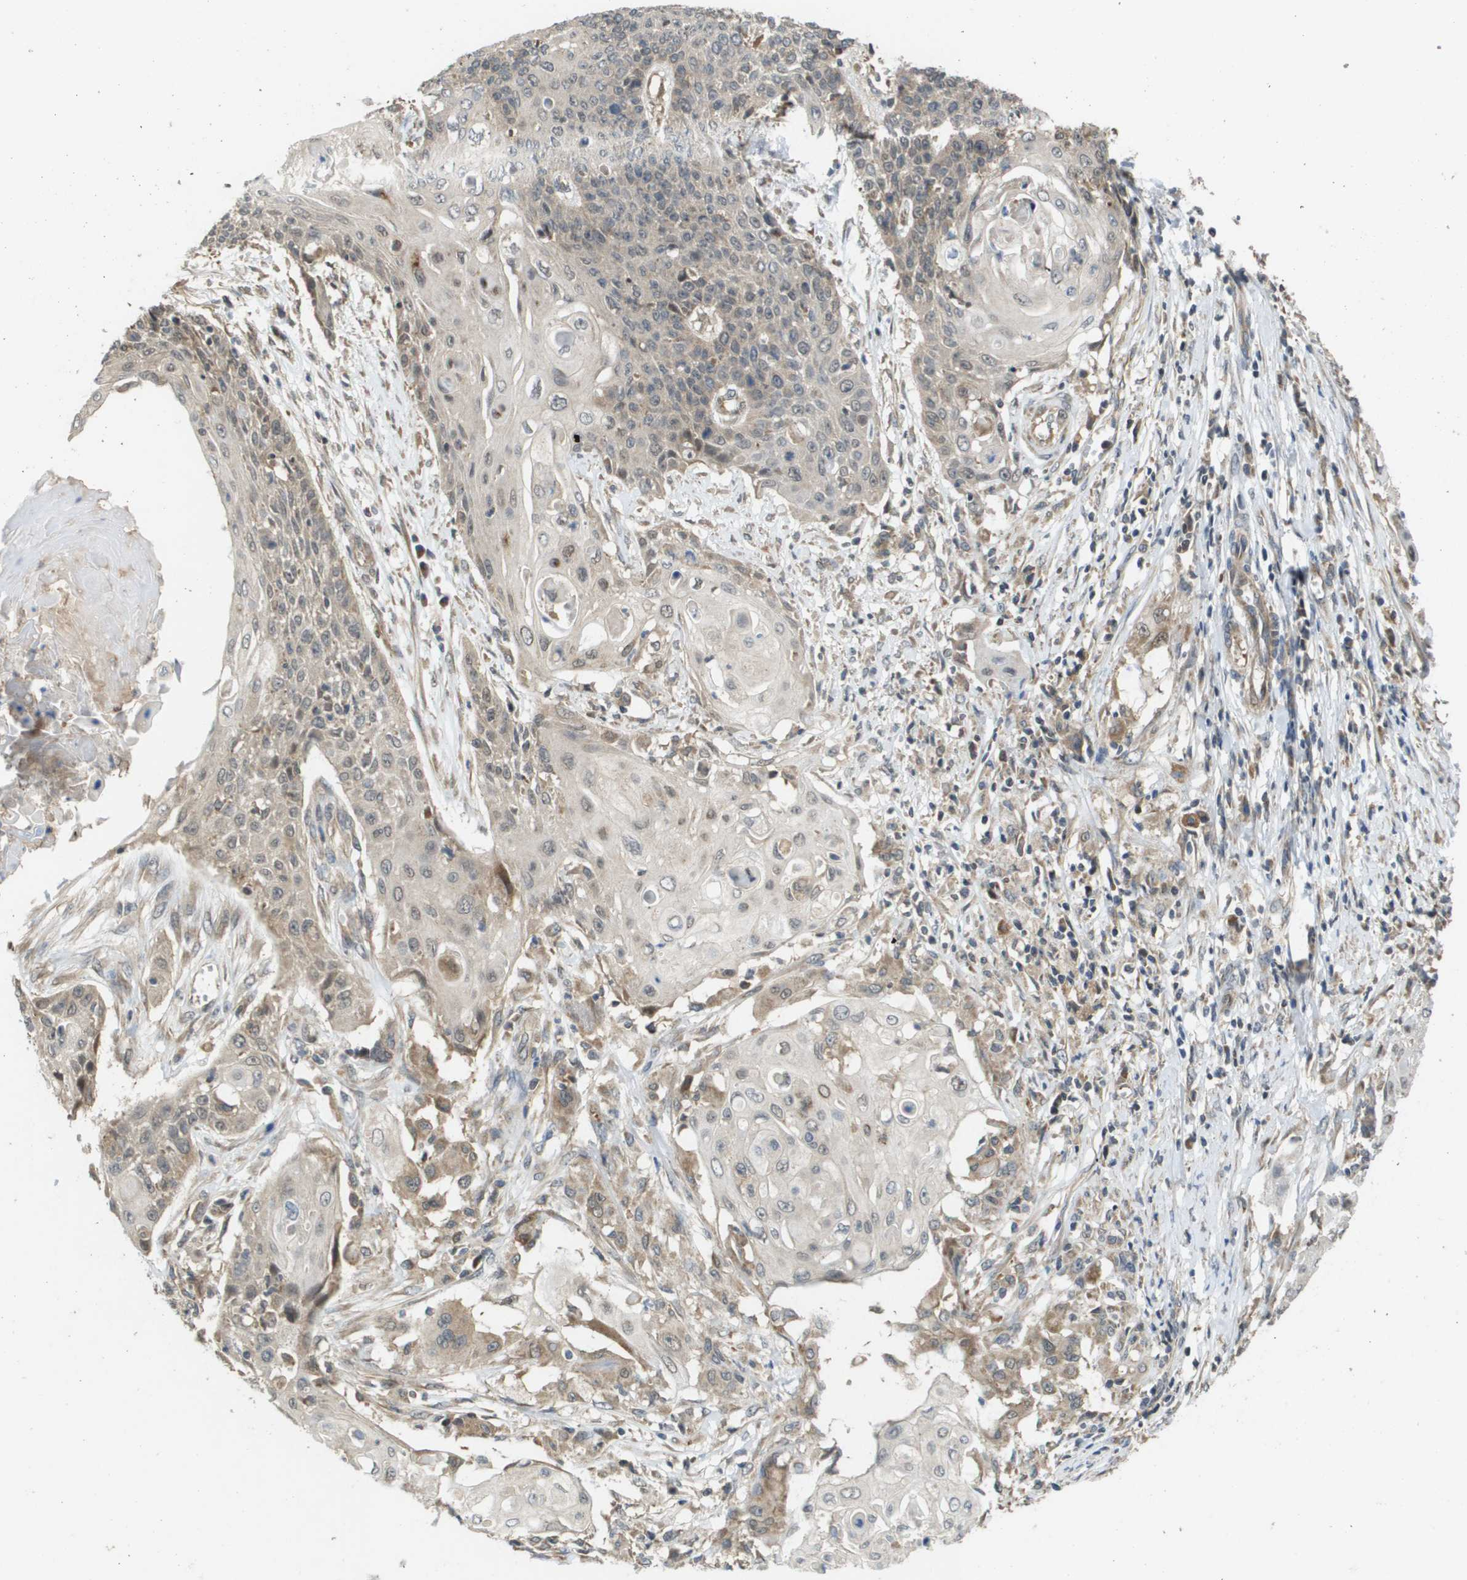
{"staining": {"intensity": "weak", "quantity": "<25%", "location": "cytoplasmic/membranous"}, "tissue": "cervical cancer", "cell_type": "Tumor cells", "image_type": "cancer", "snomed": [{"axis": "morphology", "description": "Squamous cell carcinoma, NOS"}, {"axis": "topography", "description": "Cervix"}], "caption": "DAB immunohistochemical staining of cervical cancer (squamous cell carcinoma) displays no significant staining in tumor cells. (Stains: DAB IHC with hematoxylin counter stain, Microscopy: brightfield microscopy at high magnification).", "gene": "RBM38", "patient": {"sex": "female", "age": 39}}